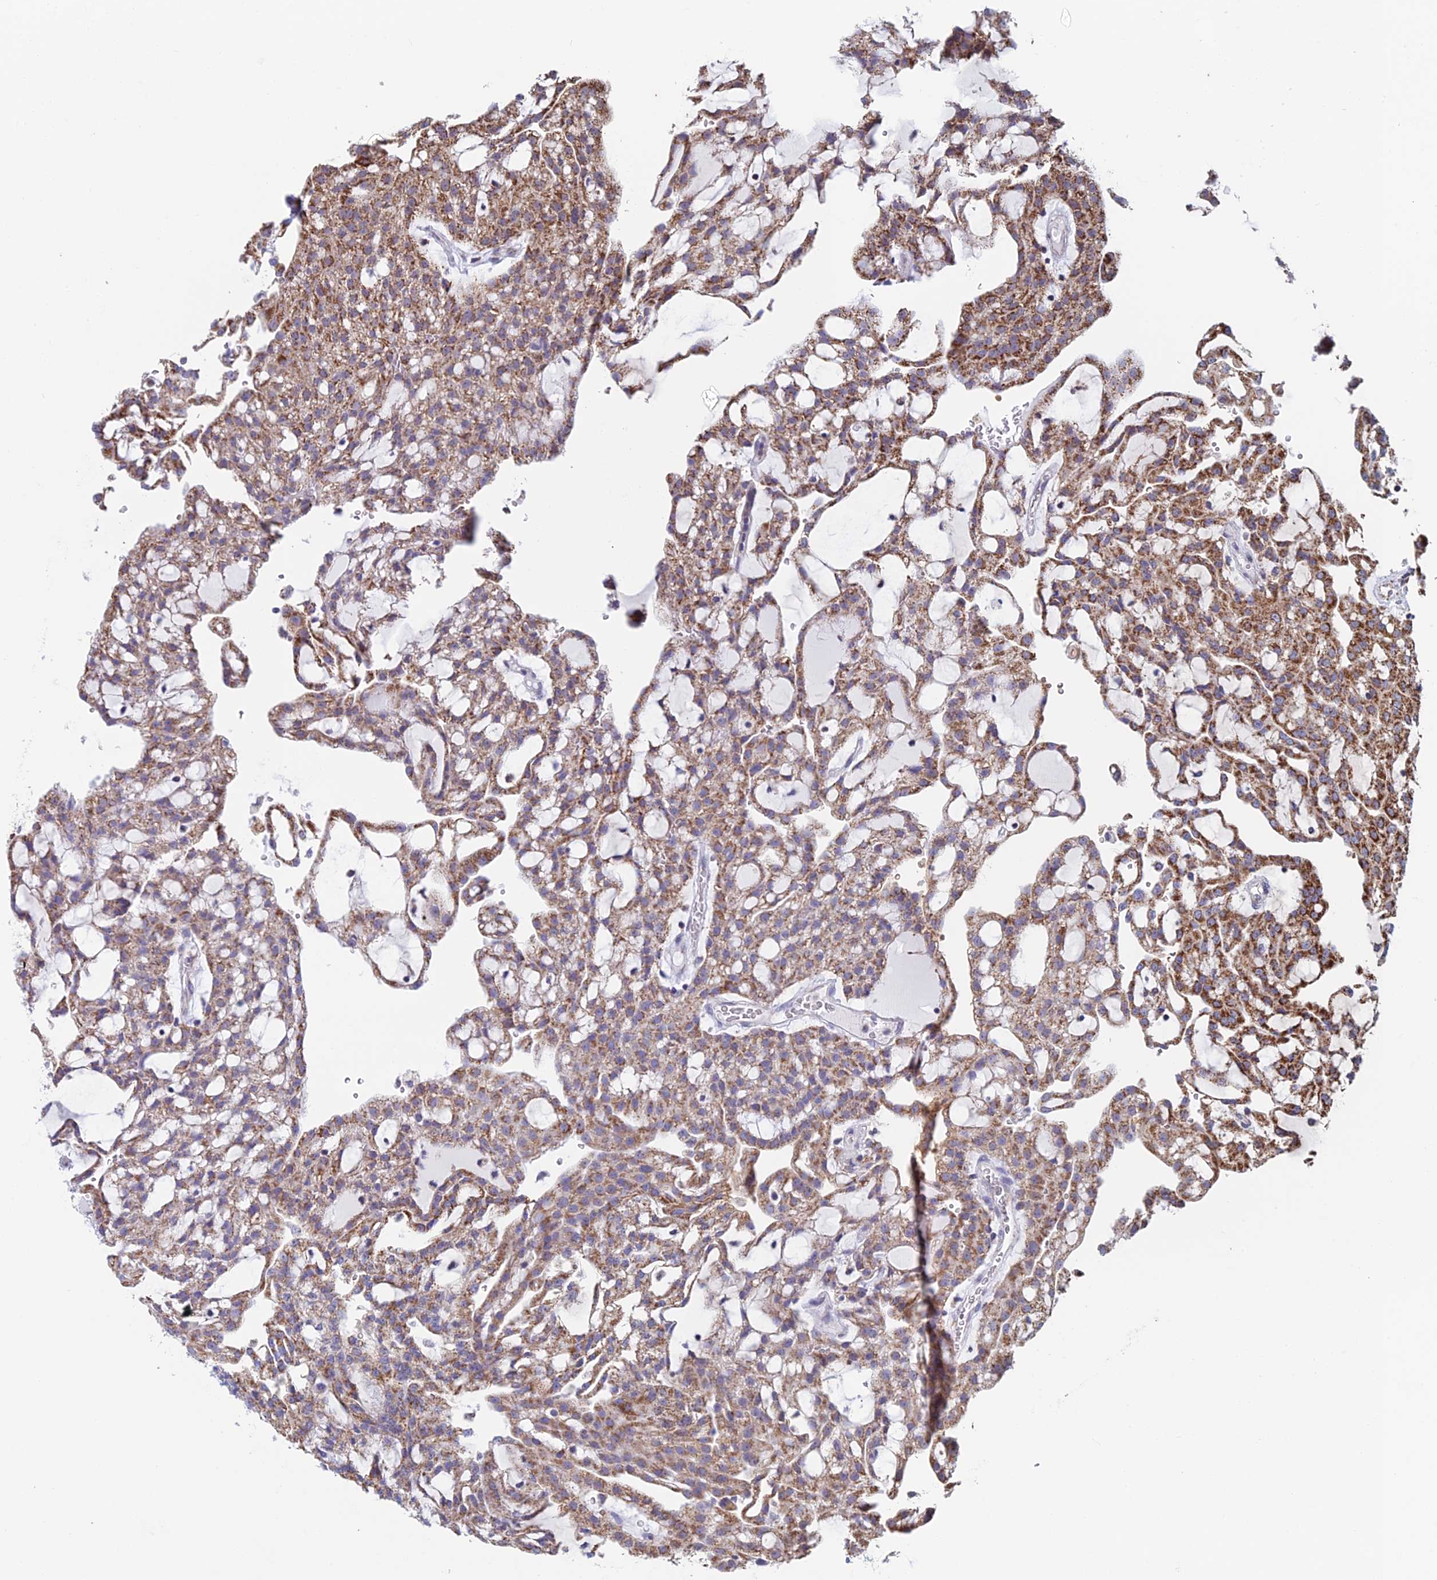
{"staining": {"intensity": "moderate", "quantity": ">75%", "location": "cytoplasmic/membranous"}, "tissue": "renal cancer", "cell_type": "Tumor cells", "image_type": "cancer", "snomed": [{"axis": "morphology", "description": "Adenocarcinoma, NOS"}, {"axis": "topography", "description": "Kidney"}], "caption": "Renal adenocarcinoma stained with a protein marker demonstrates moderate staining in tumor cells.", "gene": "ZNG1B", "patient": {"sex": "male", "age": 63}}